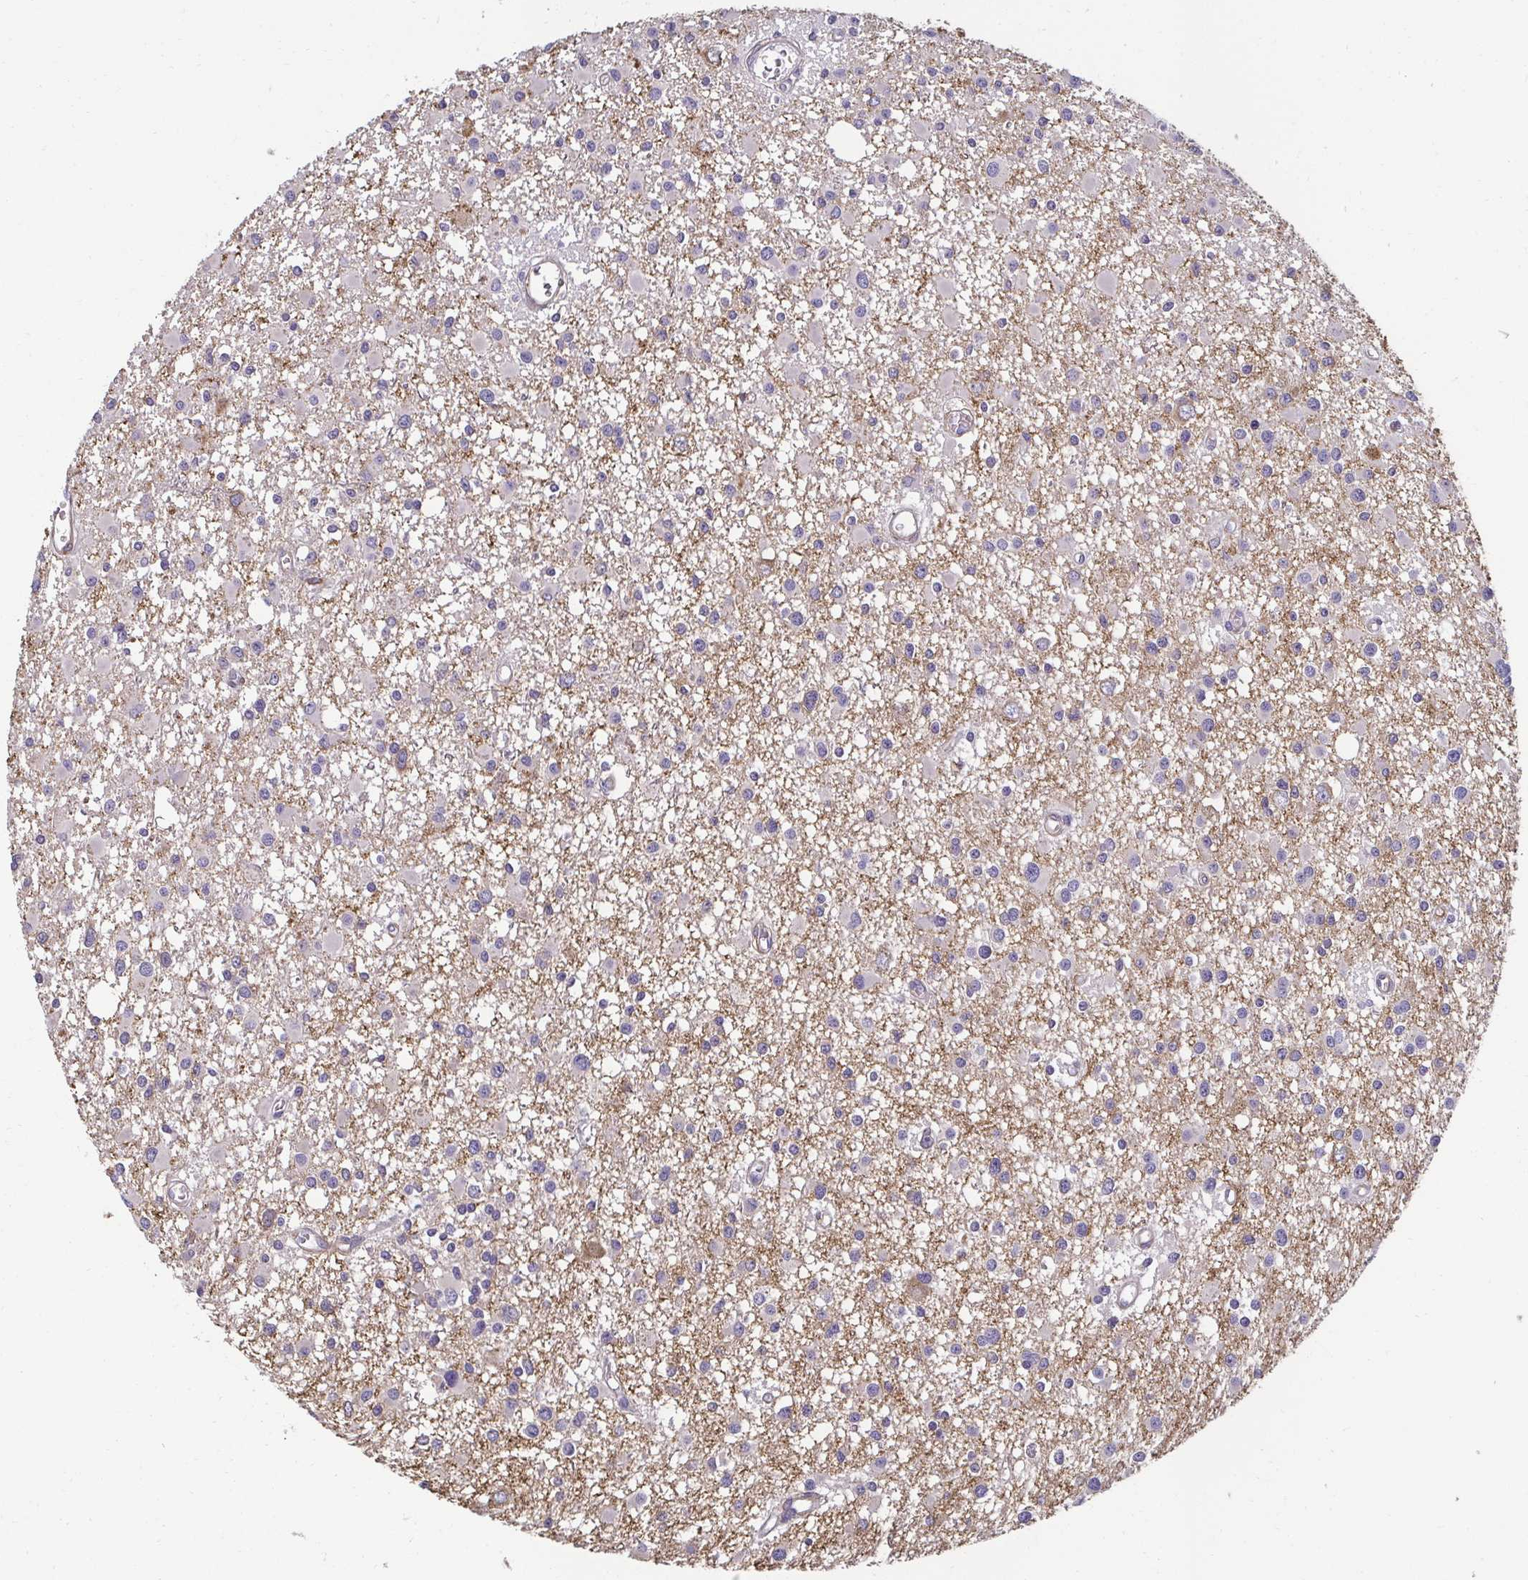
{"staining": {"intensity": "negative", "quantity": "none", "location": "none"}, "tissue": "glioma", "cell_type": "Tumor cells", "image_type": "cancer", "snomed": [{"axis": "morphology", "description": "Glioma, malignant, High grade"}, {"axis": "topography", "description": "Brain"}], "caption": "Immunohistochemistry (IHC) image of human malignant glioma (high-grade) stained for a protein (brown), which shows no expression in tumor cells.", "gene": "PDE2A", "patient": {"sex": "male", "age": 54}}